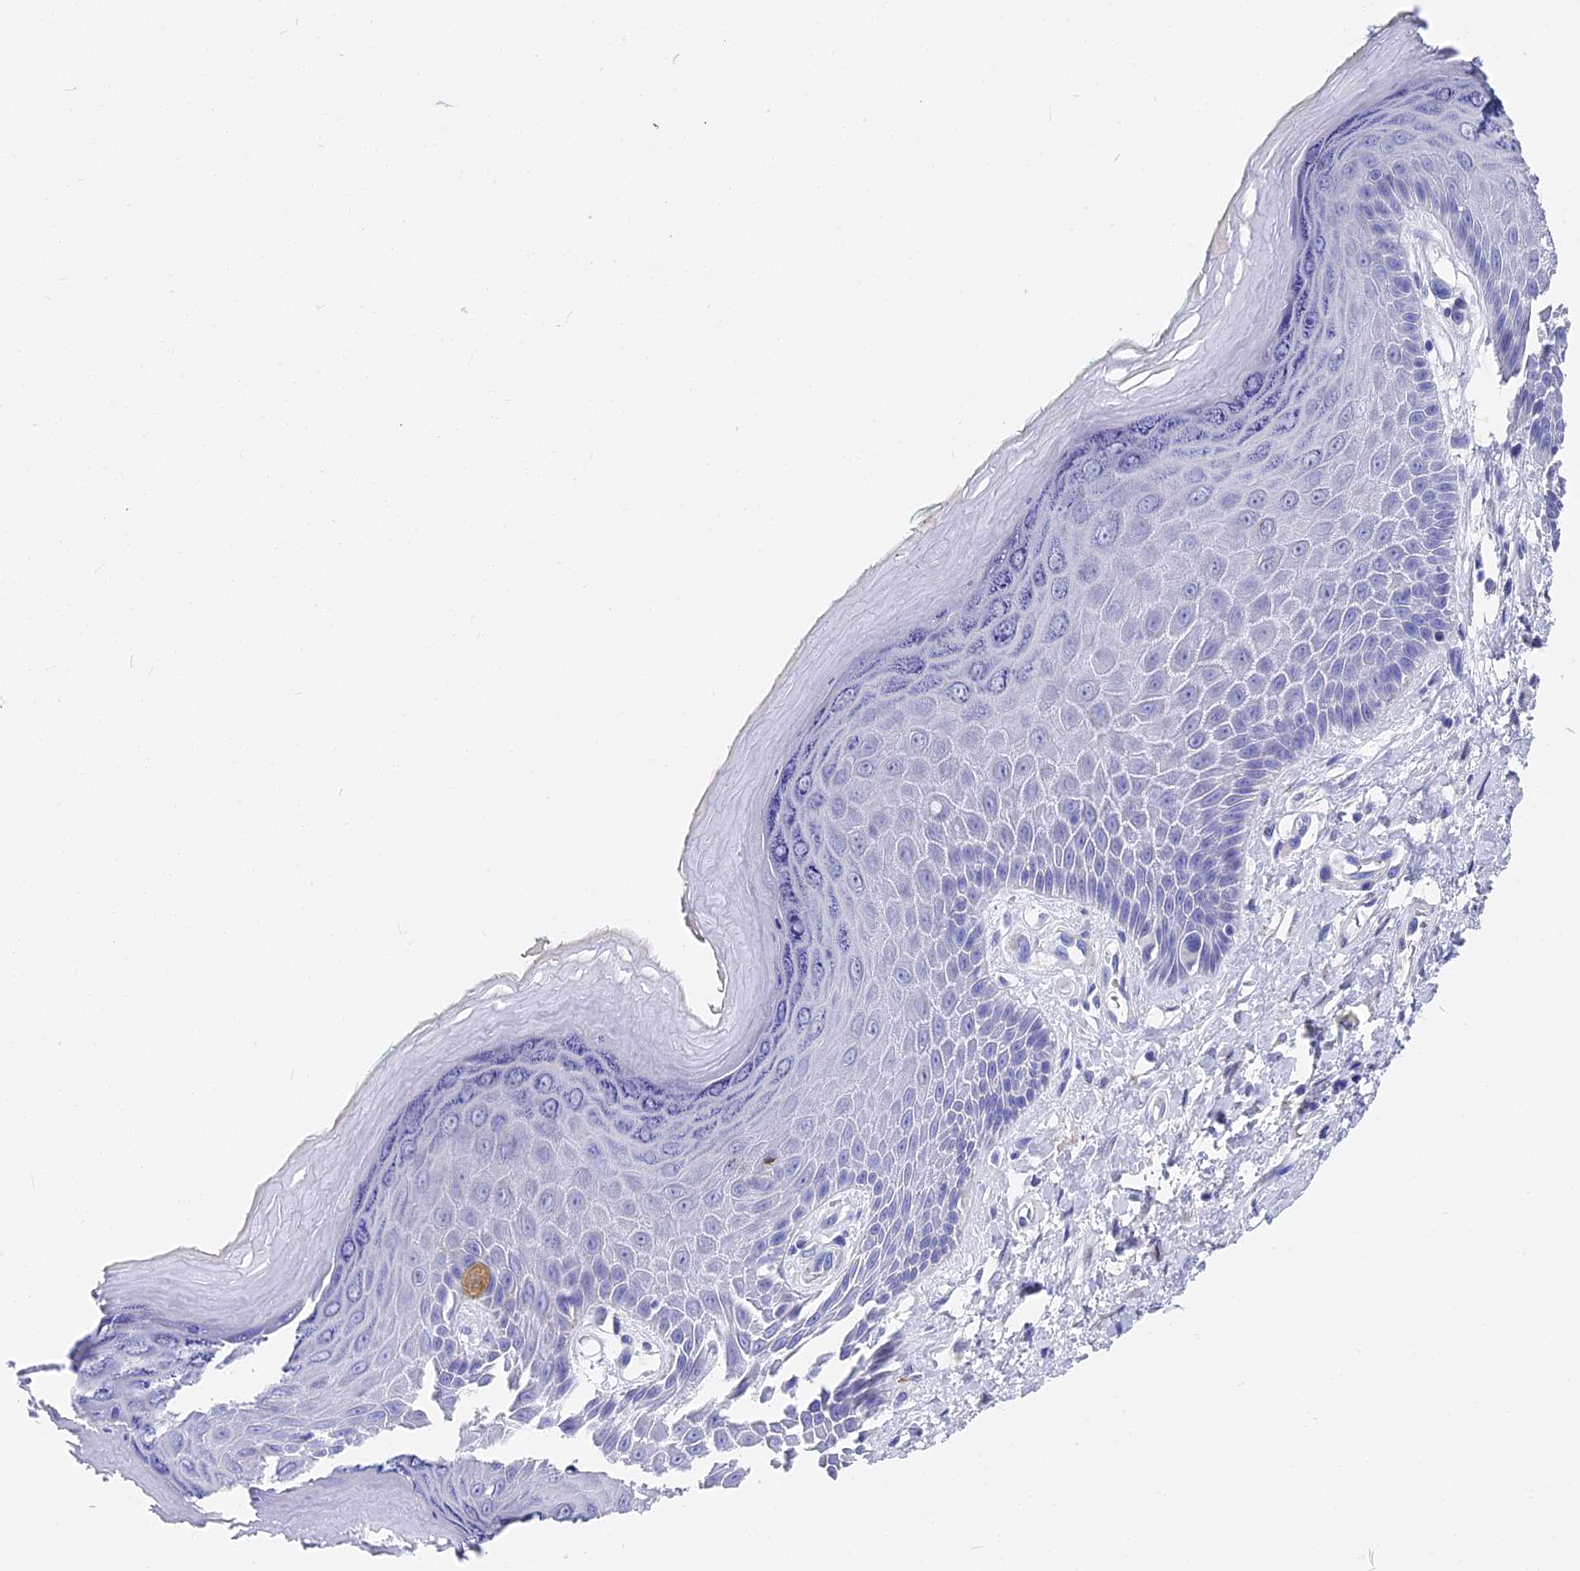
{"staining": {"intensity": "negative", "quantity": "none", "location": "none"}, "tissue": "skin", "cell_type": "Epidermal cells", "image_type": "normal", "snomed": [{"axis": "morphology", "description": "Normal tissue, NOS"}, {"axis": "topography", "description": "Anal"}], "caption": "Immunohistochemistry of unremarkable skin displays no staining in epidermal cells.", "gene": "VPS33B", "patient": {"sex": "male", "age": 78}}